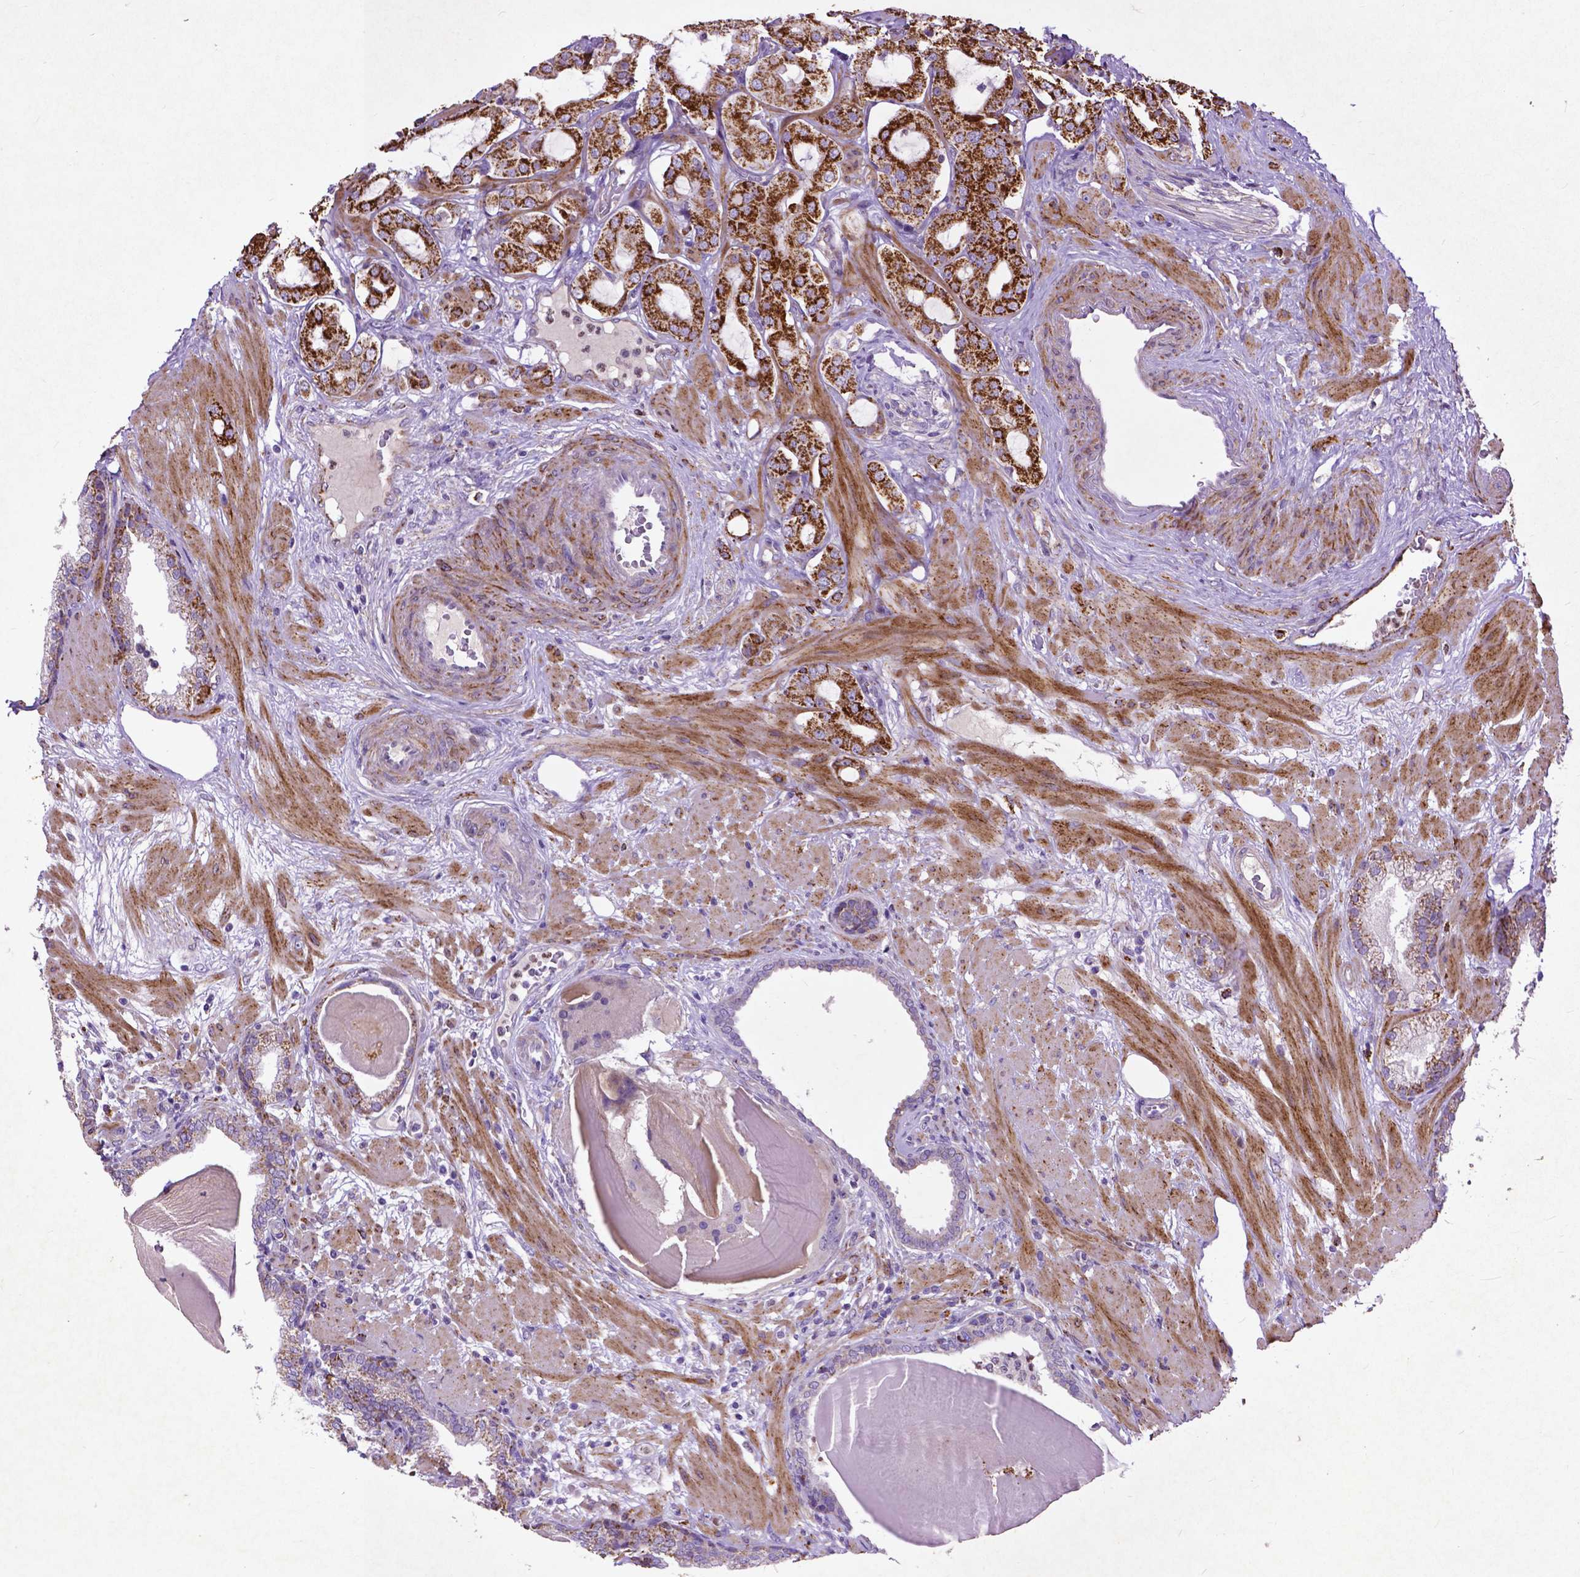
{"staining": {"intensity": "strong", "quantity": "25%-75%", "location": "cytoplasmic/membranous"}, "tissue": "prostate cancer", "cell_type": "Tumor cells", "image_type": "cancer", "snomed": [{"axis": "morphology", "description": "Adenocarcinoma, Low grade"}, {"axis": "topography", "description": "Prostate"}], "caption": "Immunohistochemistry (IHC) photomicrograph of neoplastic tissue: prostate cancer (adenocarcinoma (low-grade)) stained using immunohistochemistry (IHC) shows high levels of strong protein expression localized specifically in the cytoplasmic/membranous of tumor cells, appearing as a cytoplasmic/membranous brown color.", "gene": "THEGL", "patient": {"sex": "male", "age": 57}}